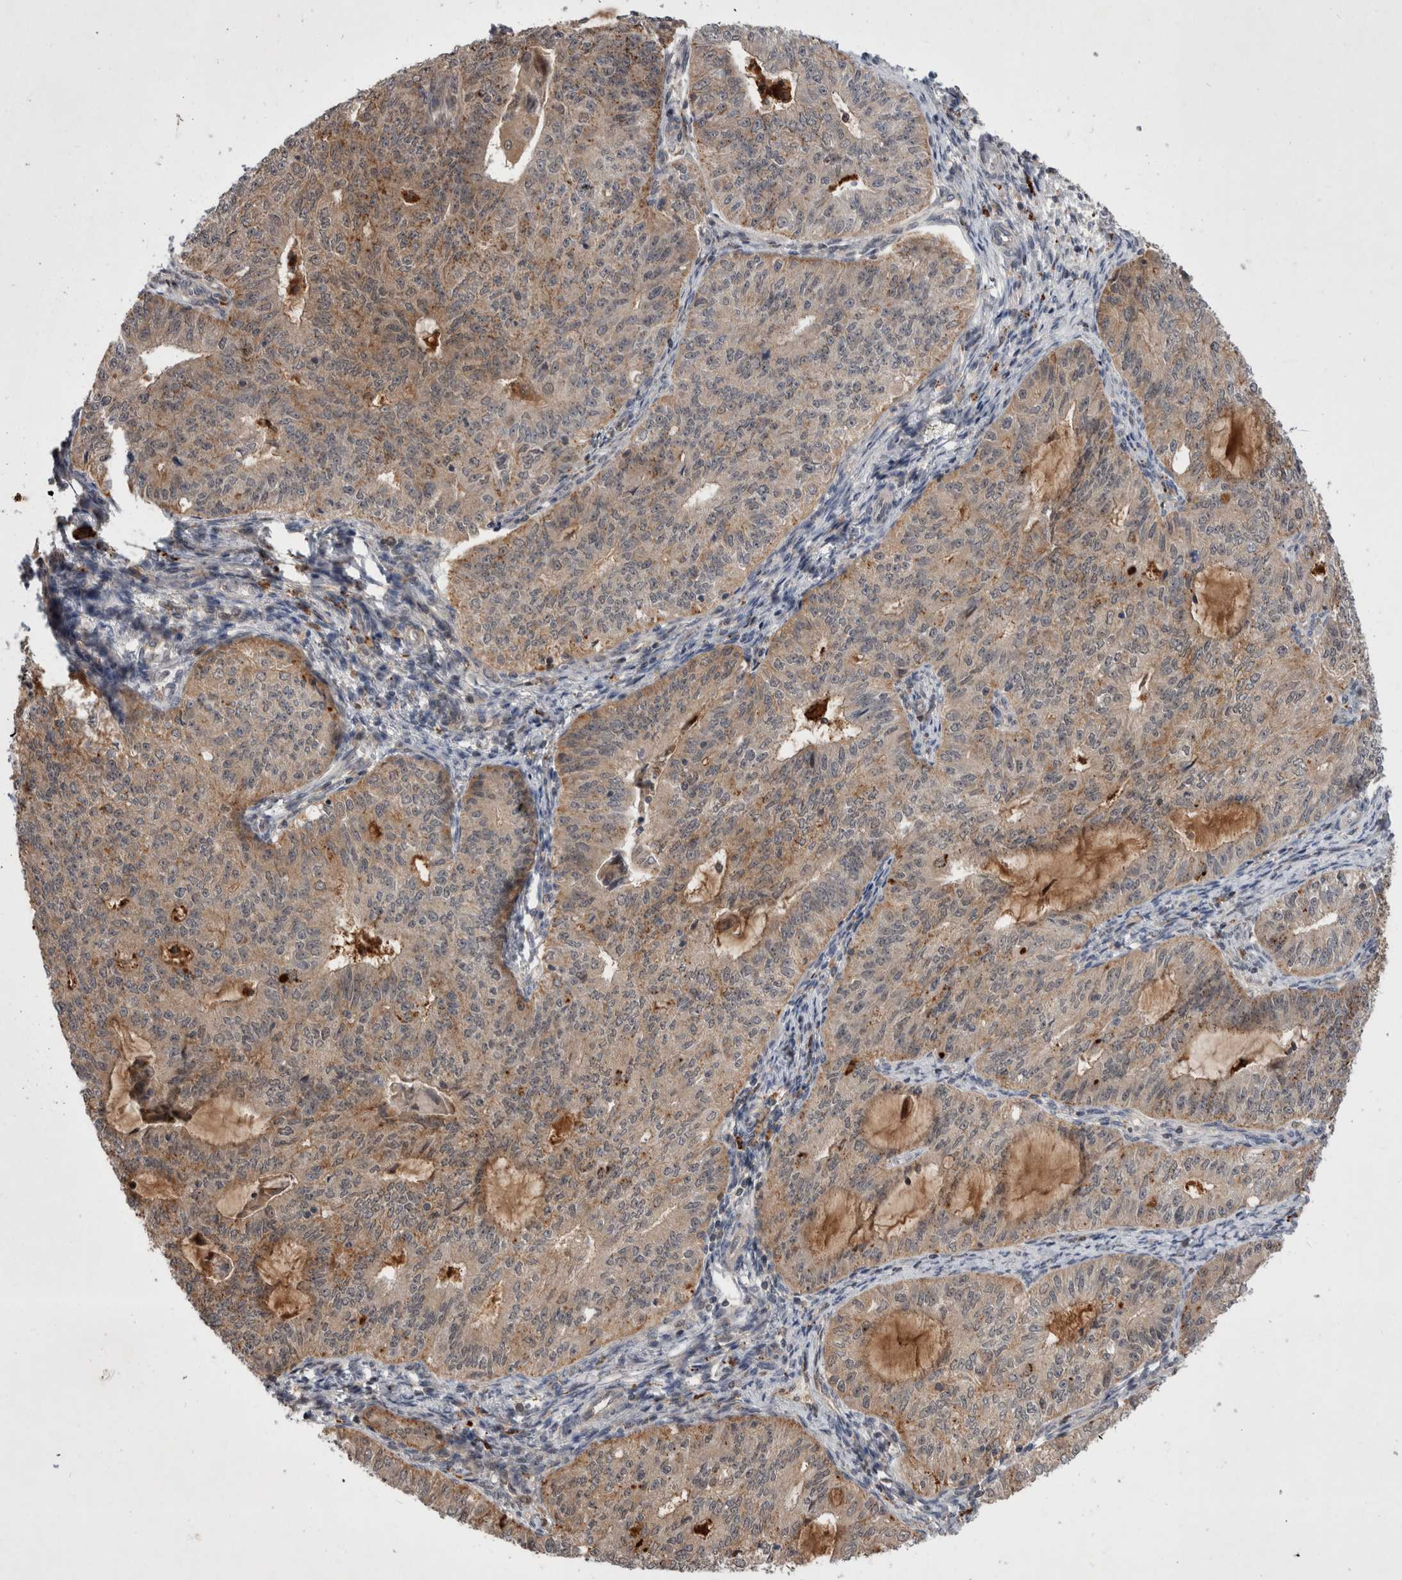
{"staining": {"intensity": "weak", "quantity": ">75%", "location": "cytoplasmic/membranous"}, "tissue": "endometrial cancer", "cell_type": "Tumor cells", "image_type": "cancer", "snomed": [{"axis": "morphology", "description": "Adenocarcinoma, NOS"}, {"axis": "topography", "description": "Endometrium"}], "caption": "This is an image of immunohistochemistry staining of endometrial adenocarcinoma, which shows weak expression in the cytoplasmic/membranous of tumor cells.", "gene": "MRPL37", "patient": {"sex": "female", "age": 32}}